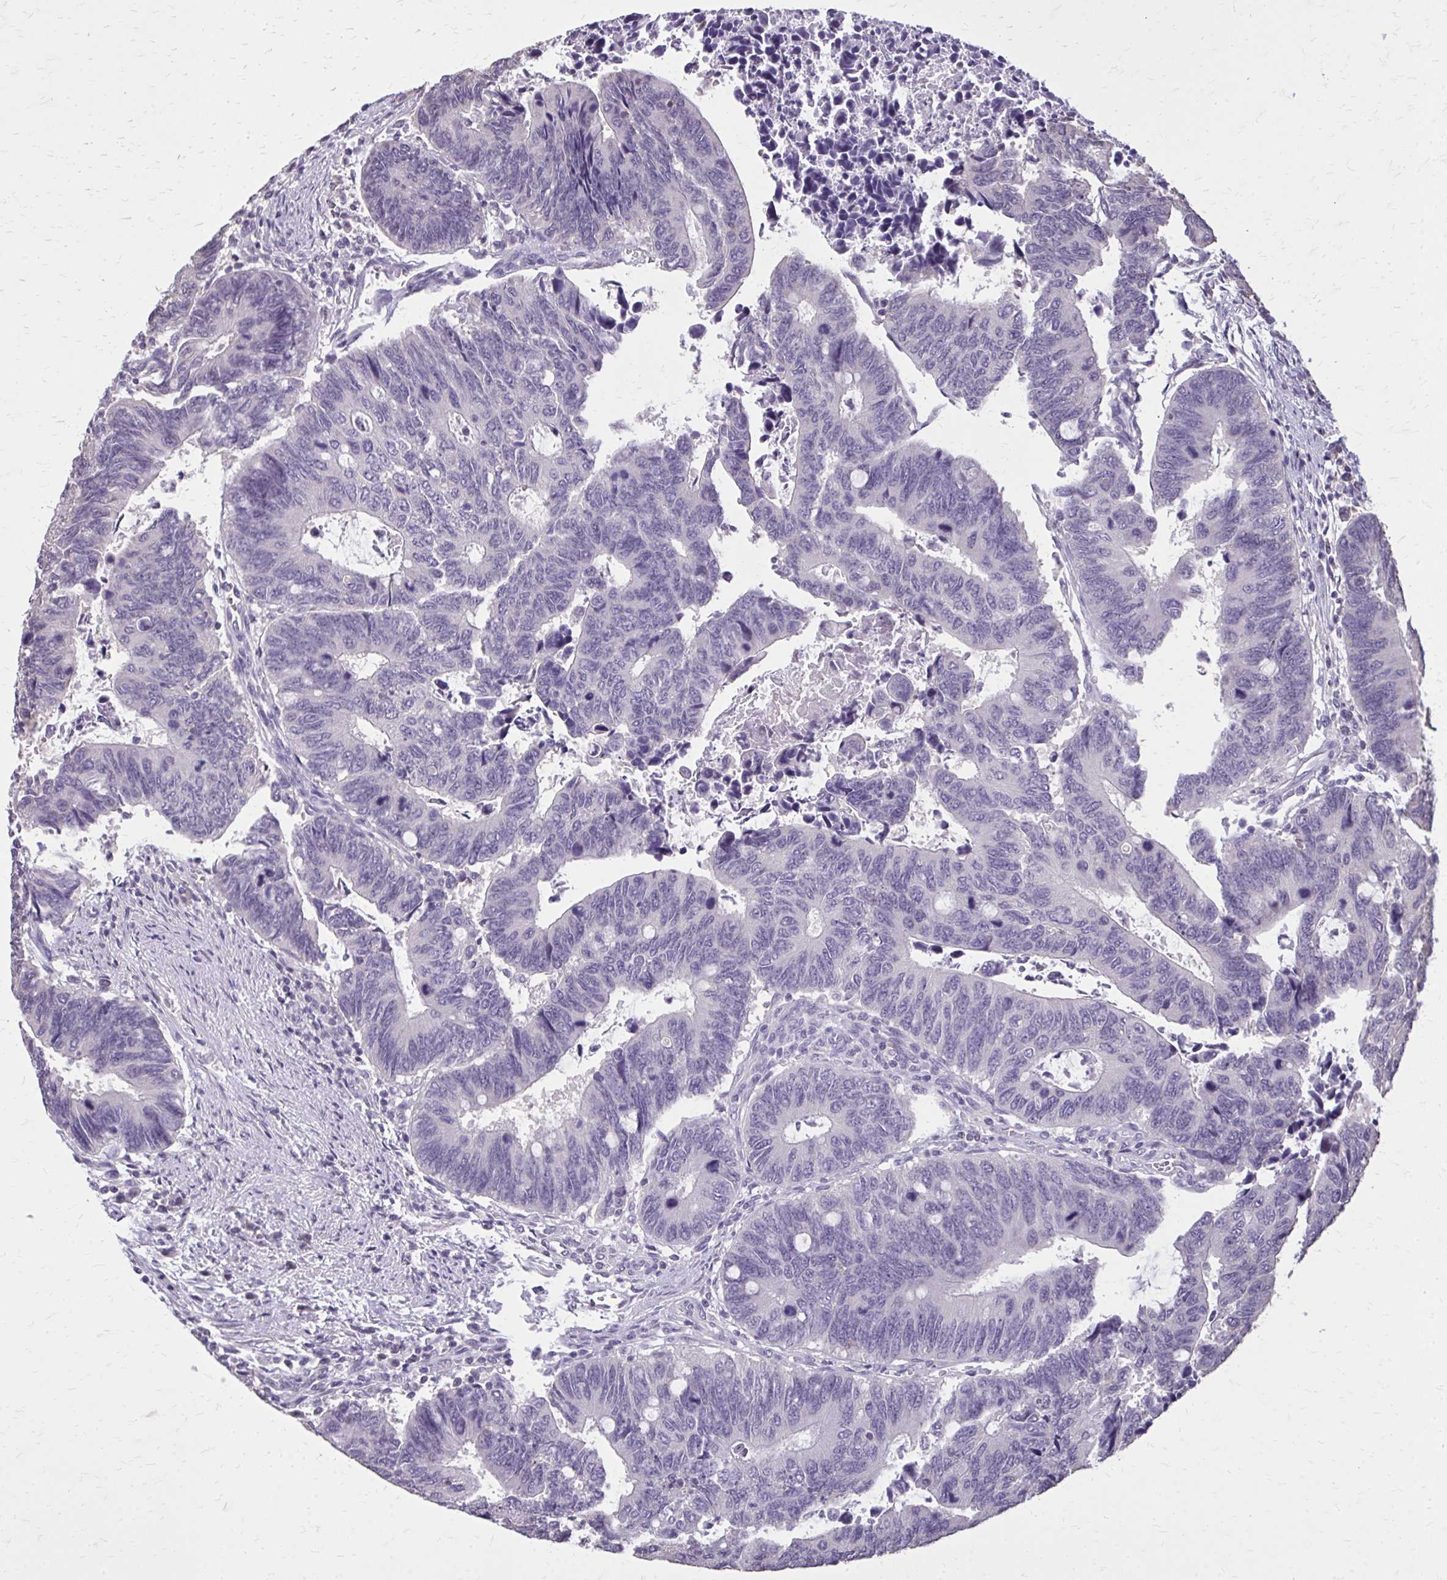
{"staining": {"intensity": "negative", "quantity": "none", "location": "none"}, "tissue": "colorectal cancer", "cell_type": "Tumor cells", "image_type": "cancer", "snomed": [{"axis": "morphology", "description": "Adenocarcinoma, NOS"}, {"axis": "topography", "description": "Colon"}], "caption": "A micrograph of human colorectal adenocarcinoma is negative for staining in tumor cells.", "gene": "AKAP5", "patient": {"sex": "male", "age": 87}}